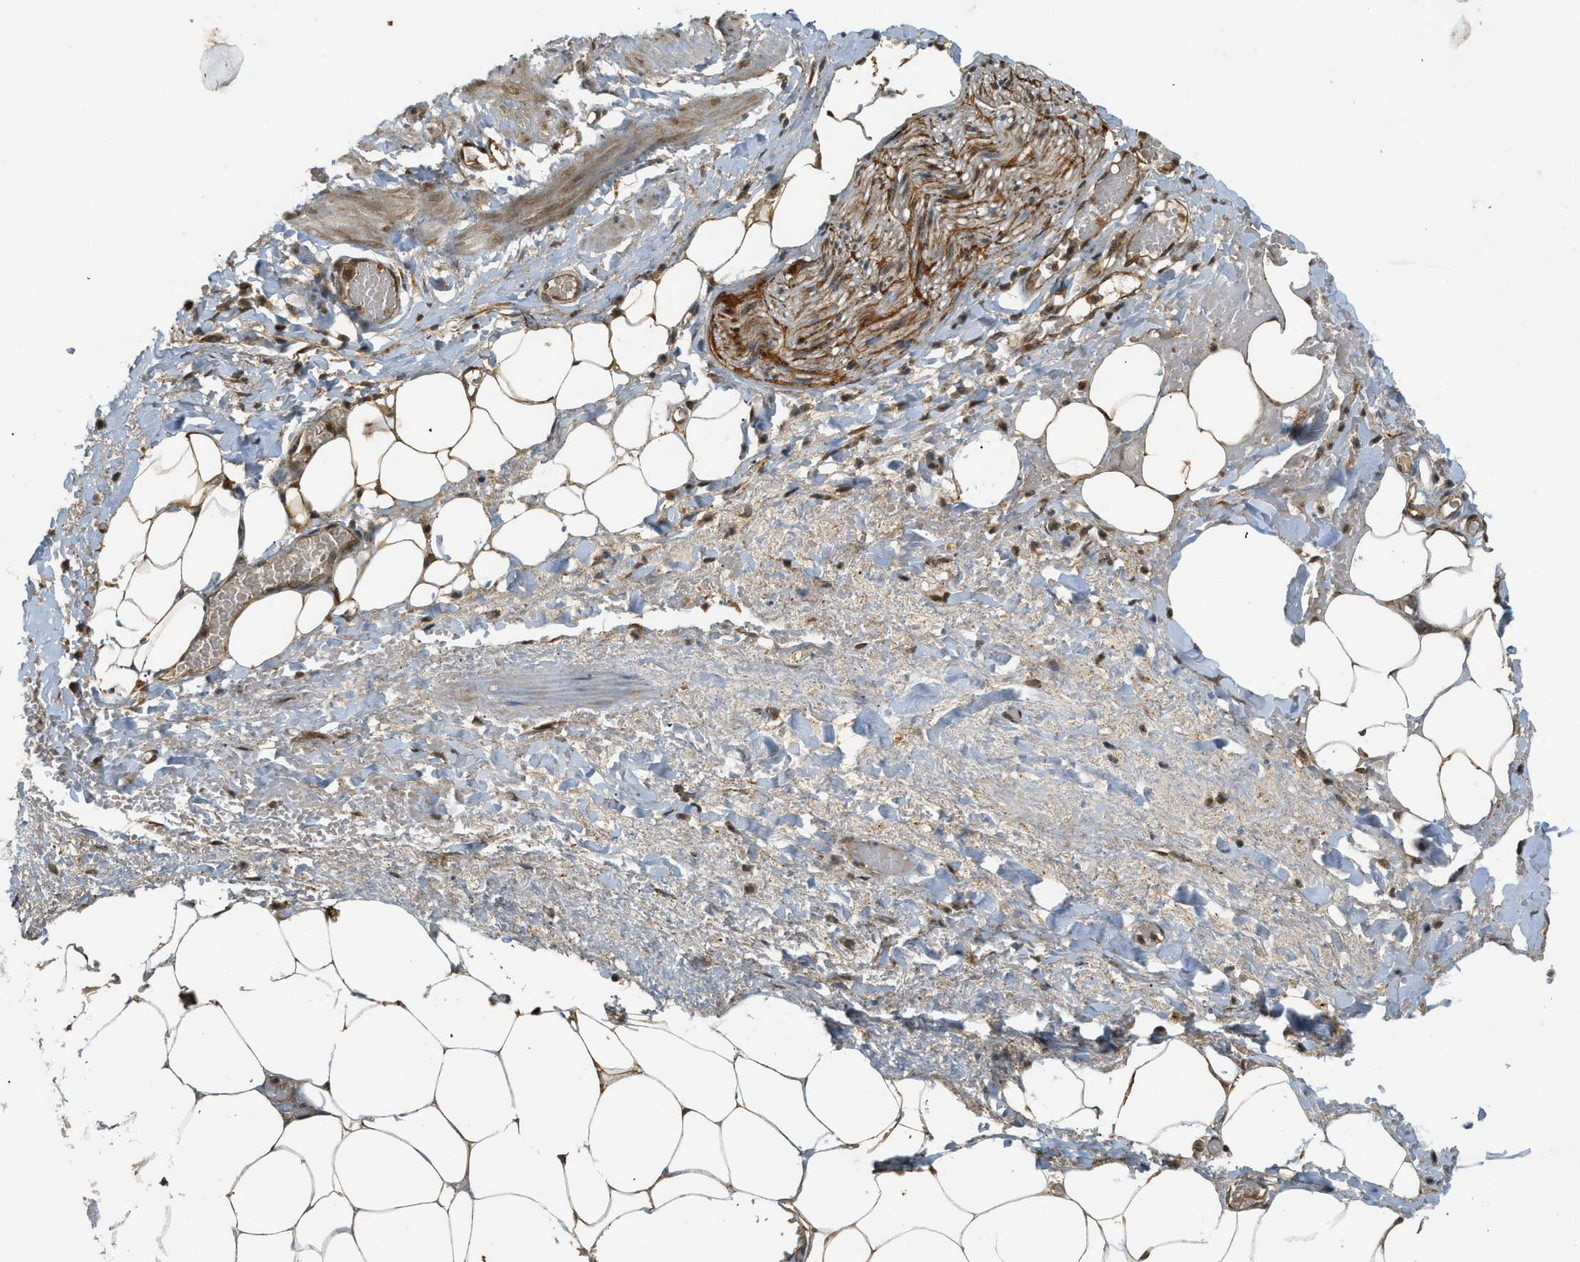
{"staining": {"intensity": "moderate", "quantity": ">75%", "location": "cytoplasmic/membranous,nuclear"}, "tissue": "adipose tissue", "cell_type": "Adipocytes", "image_type": "normal", "snomed": [{"axis": "morphology", "description": "Normal tissue, NOS"}, {"axis": "topography", "description": "Soft tissue"}, {"axis": "topography", "description": "Vascular tissue"}], "caption": "Brown immunohistochemical staining in benign adipose tissue reveals moderate cytoplasmic/membranous,nuclear staining in about >75% of adipocytes. The staining was performed using DAB, with brown indicating positive protein expression. Nuclei are stained blue with hematoxylin.", "gene": "EIF2AK3", "patient": {"sex": "female", "age": 35}}